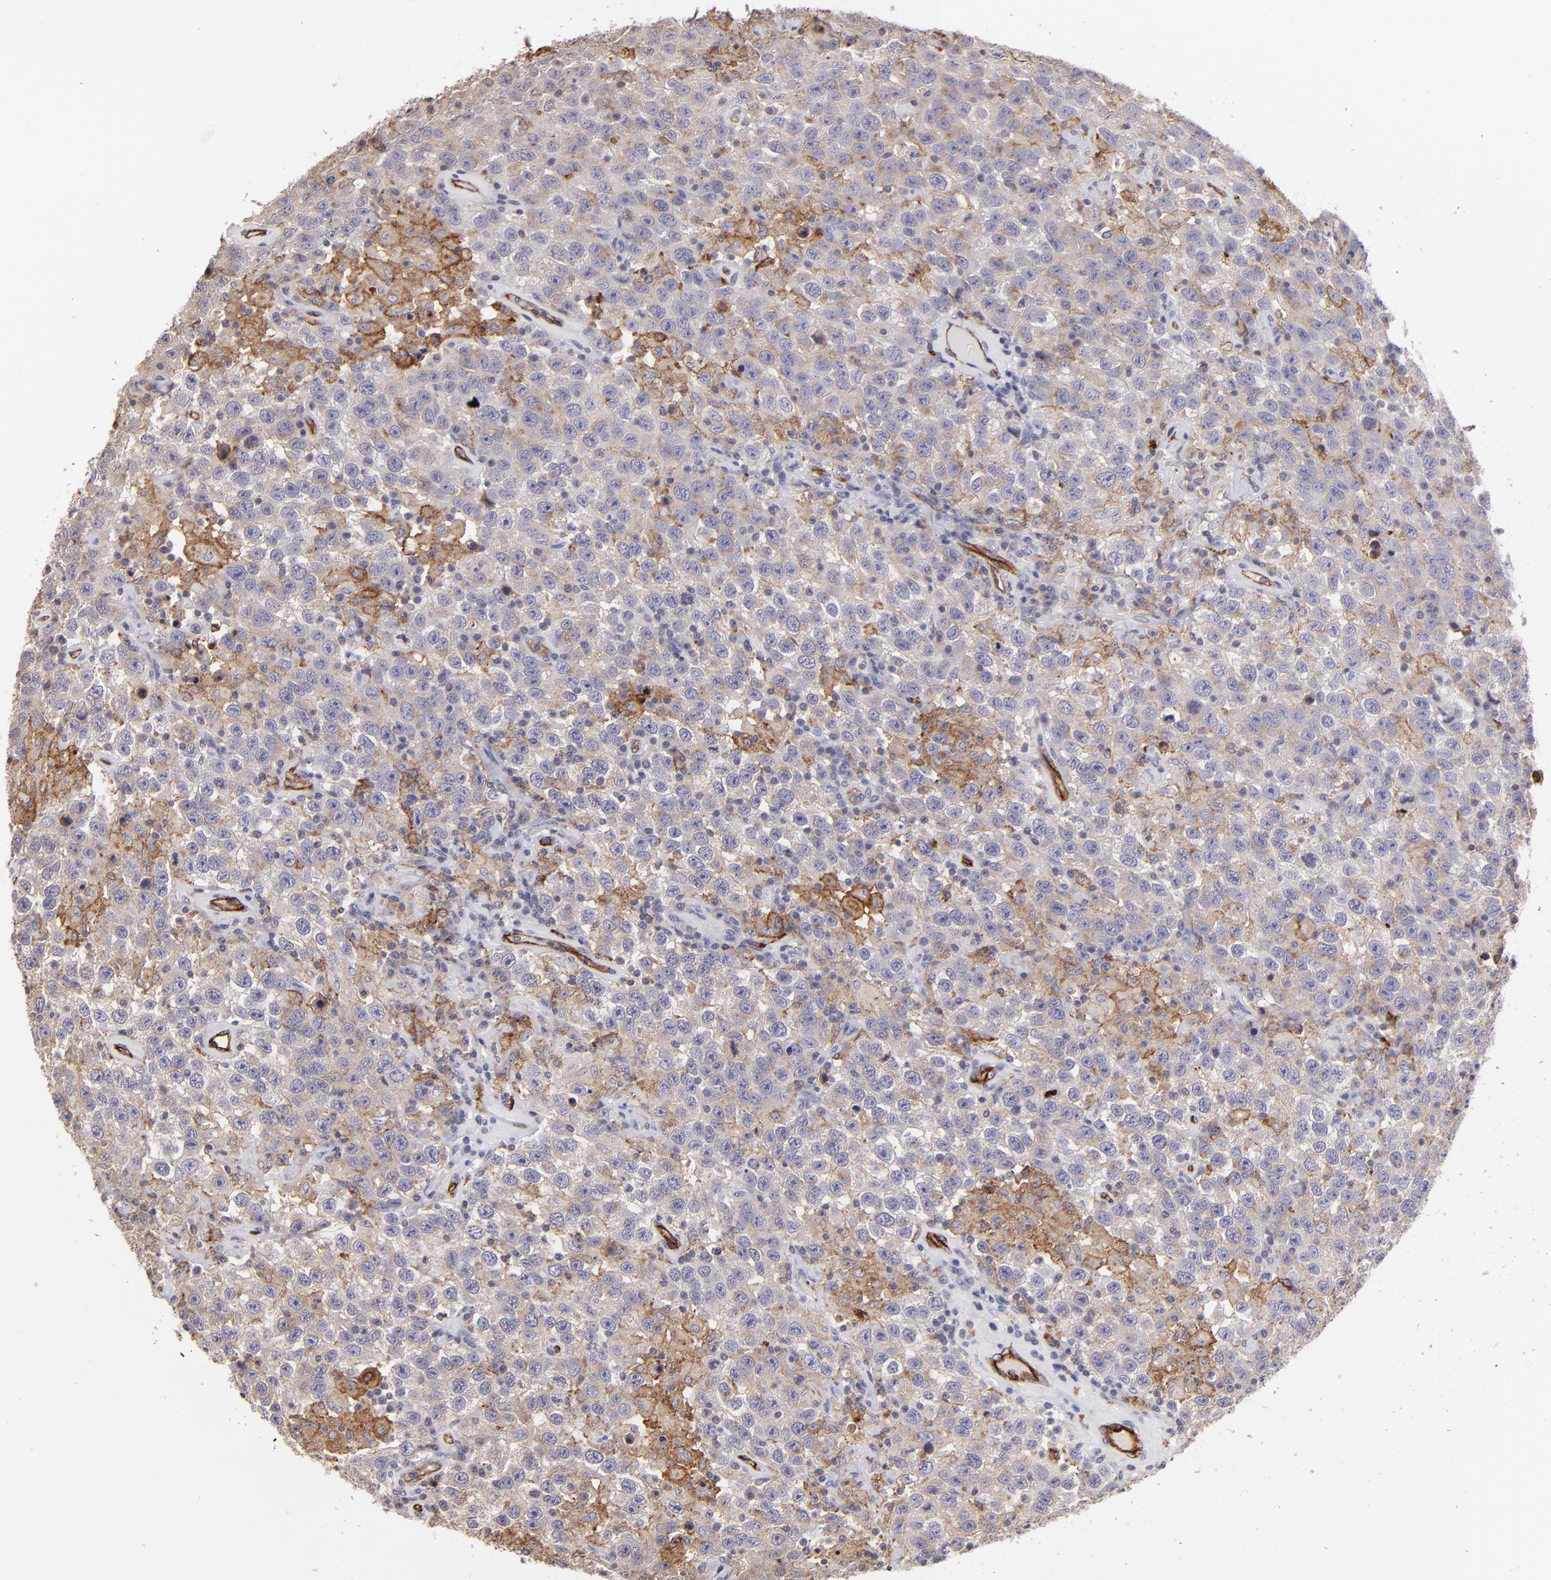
{"staining": {"intensity": "negative", "quantity": "none", "location": "none"}, "tissue": "testis cancer", "cell_type": "Tumor cells", "image_type": "cancer", "snomed": [{"axis": "morphology", "description": "Seminoma, NOS"}, {"axis": "topography", "description": "Testis"}], "caption": "Immunohistochemistry image of human testis cancer stained for a protein (brown), which exhibits no expression in tumor cells.", "gene": "DYSF", "patient": {"sex": "male", "age": 41}}